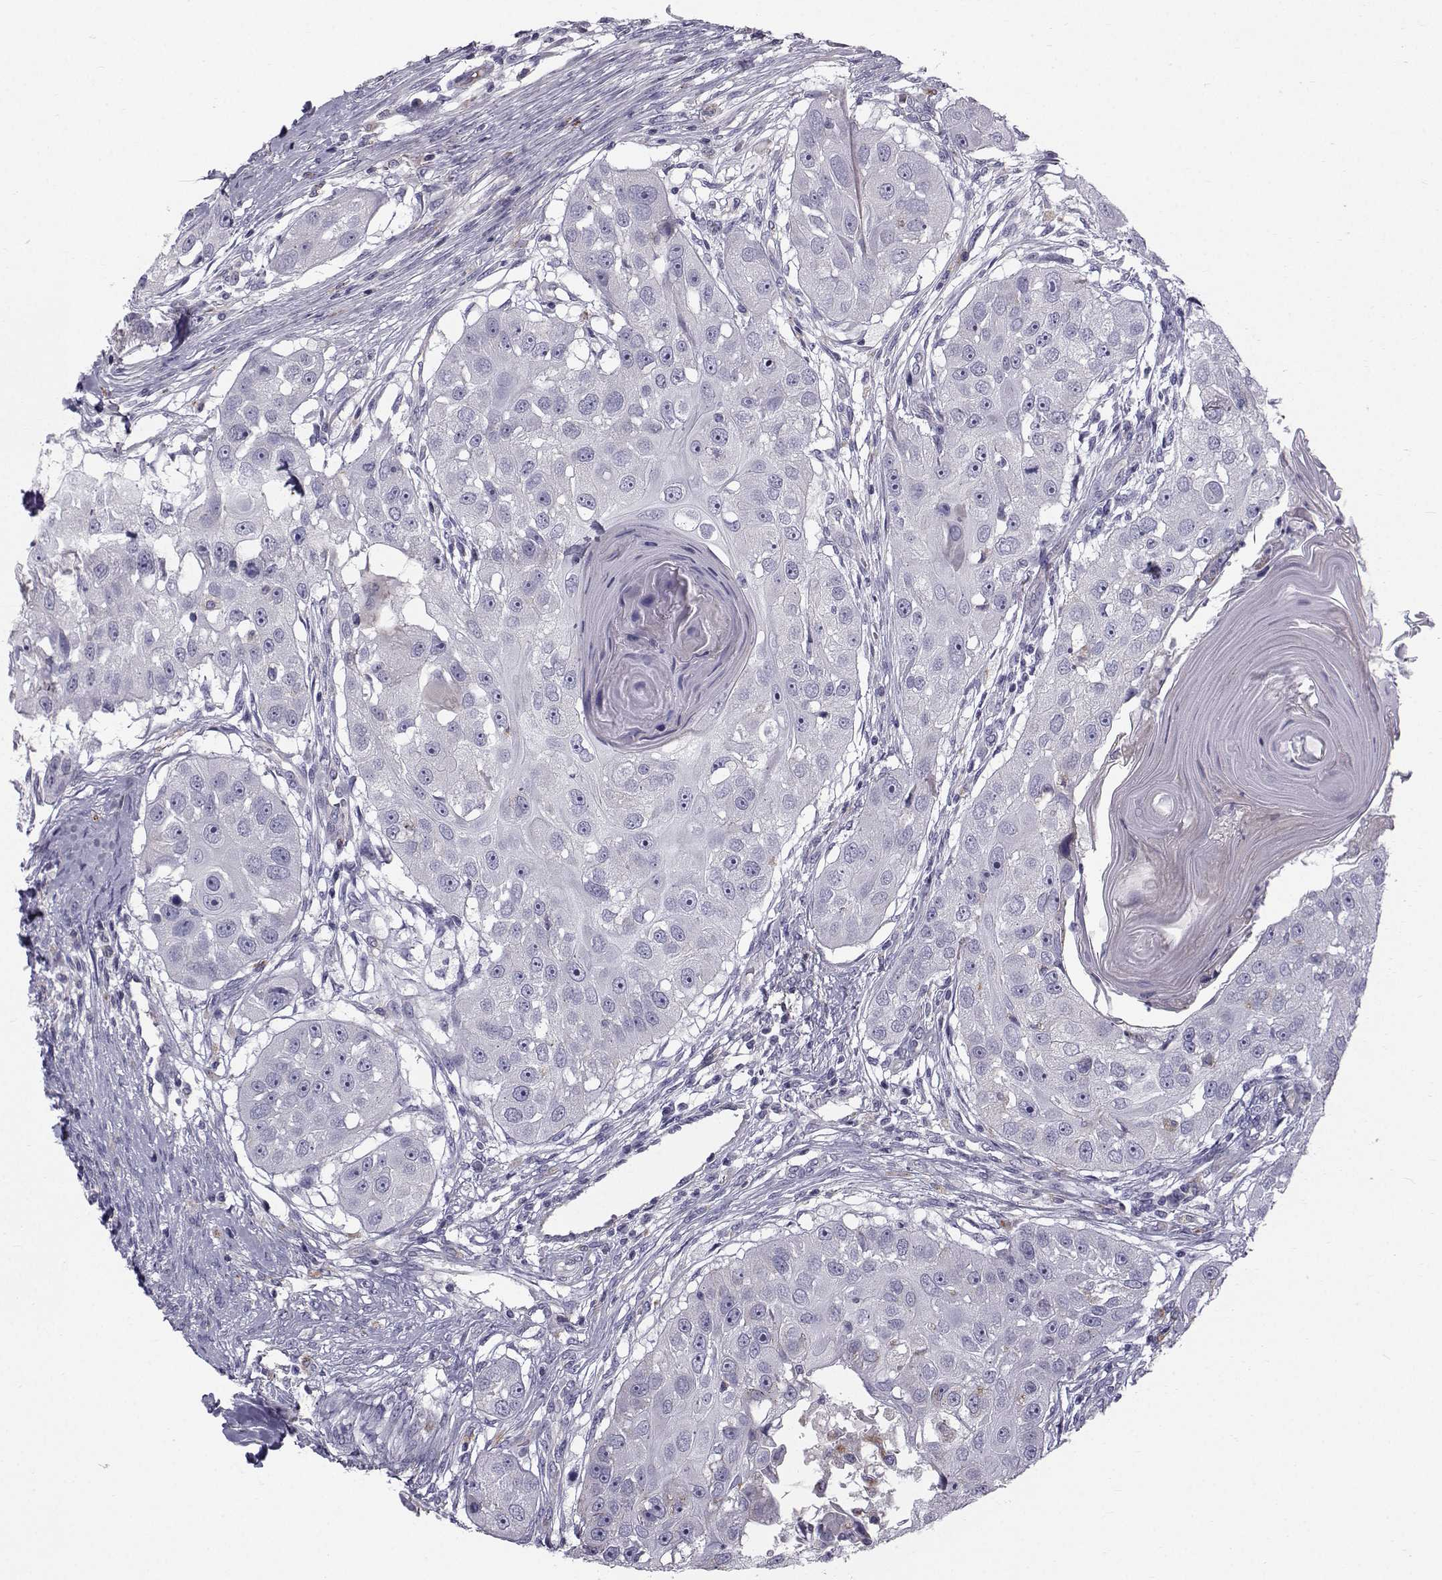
{"staining": {"intensity": "negative", "quantity": "none", "location": "none"}, "tissue": "head and neck cancer", "cell_type": "Tumor cells", "image_type": "cancer", "snomed": [{"axis": "morphology", "description": "Squamous cell carcinoma, NOS"}, {"axis": "topography", "description": "Head-Neck"}], "caption": "Immunohistochemical staining of human head and neck cancer demonstrates no significant expression in tumor cells.", "gene": "CALCR", "patient": {"sex": "male", "age": 51}}